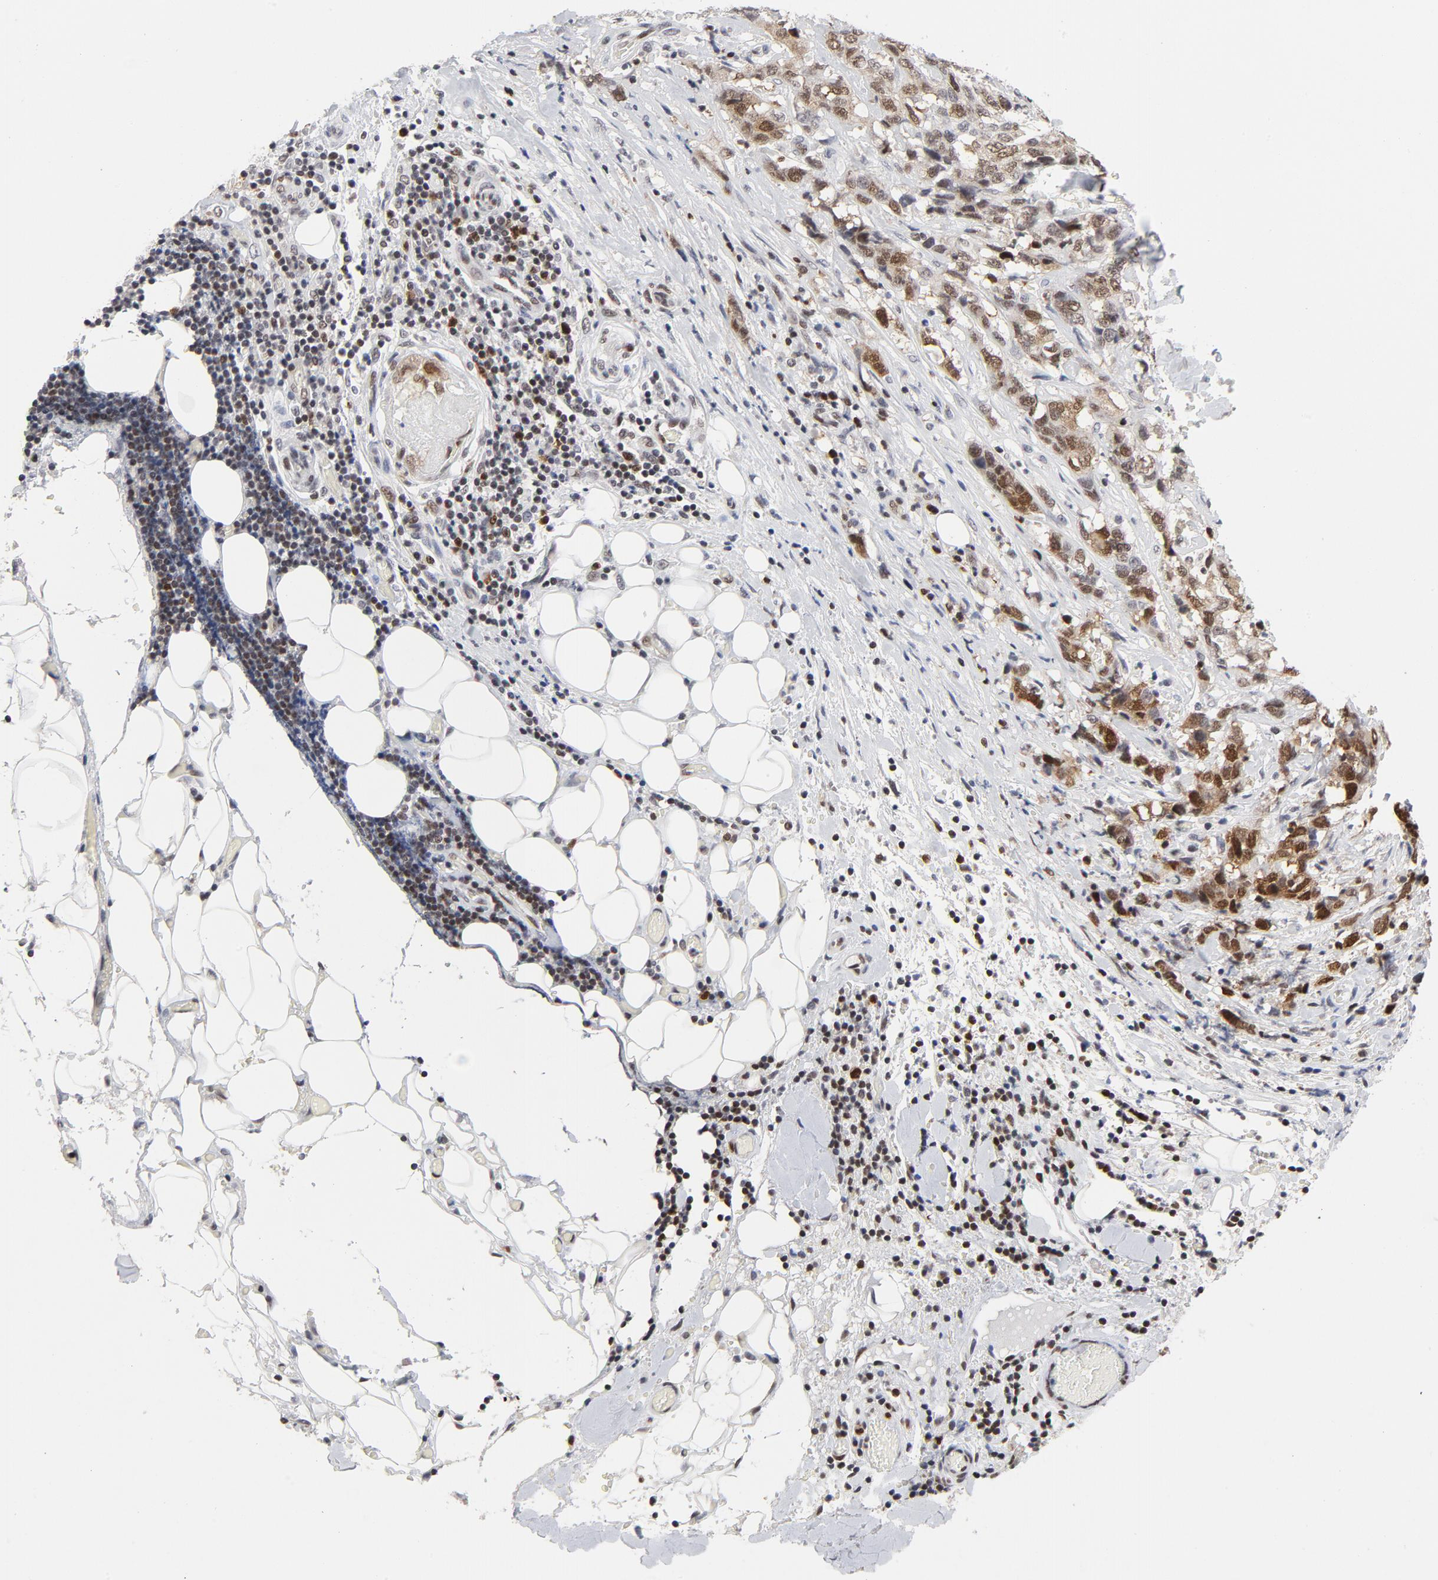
{"staining": {"intensity": "moderate", "quantity": ">75%", "location": "nuclear"}, "tissue": "stomach cancer", "cell_type": "Tumor cells", "image_type": "cancer", "snomed": [{"axis": "morphology", "description": "Adenocarcinoma, NOS"}, {"axis": "topography", "description": "Stomach"}], "caption": "High-power microscopy captured an IHC histopathology image of stomach cancer (adenocarcinoma), revealing moderate nuclear positivity in approximately >75% of tumor cells. Nuclei are stained in blue.", "gene": "RFC4", "patient": {"sex": "male", "age": 48}}